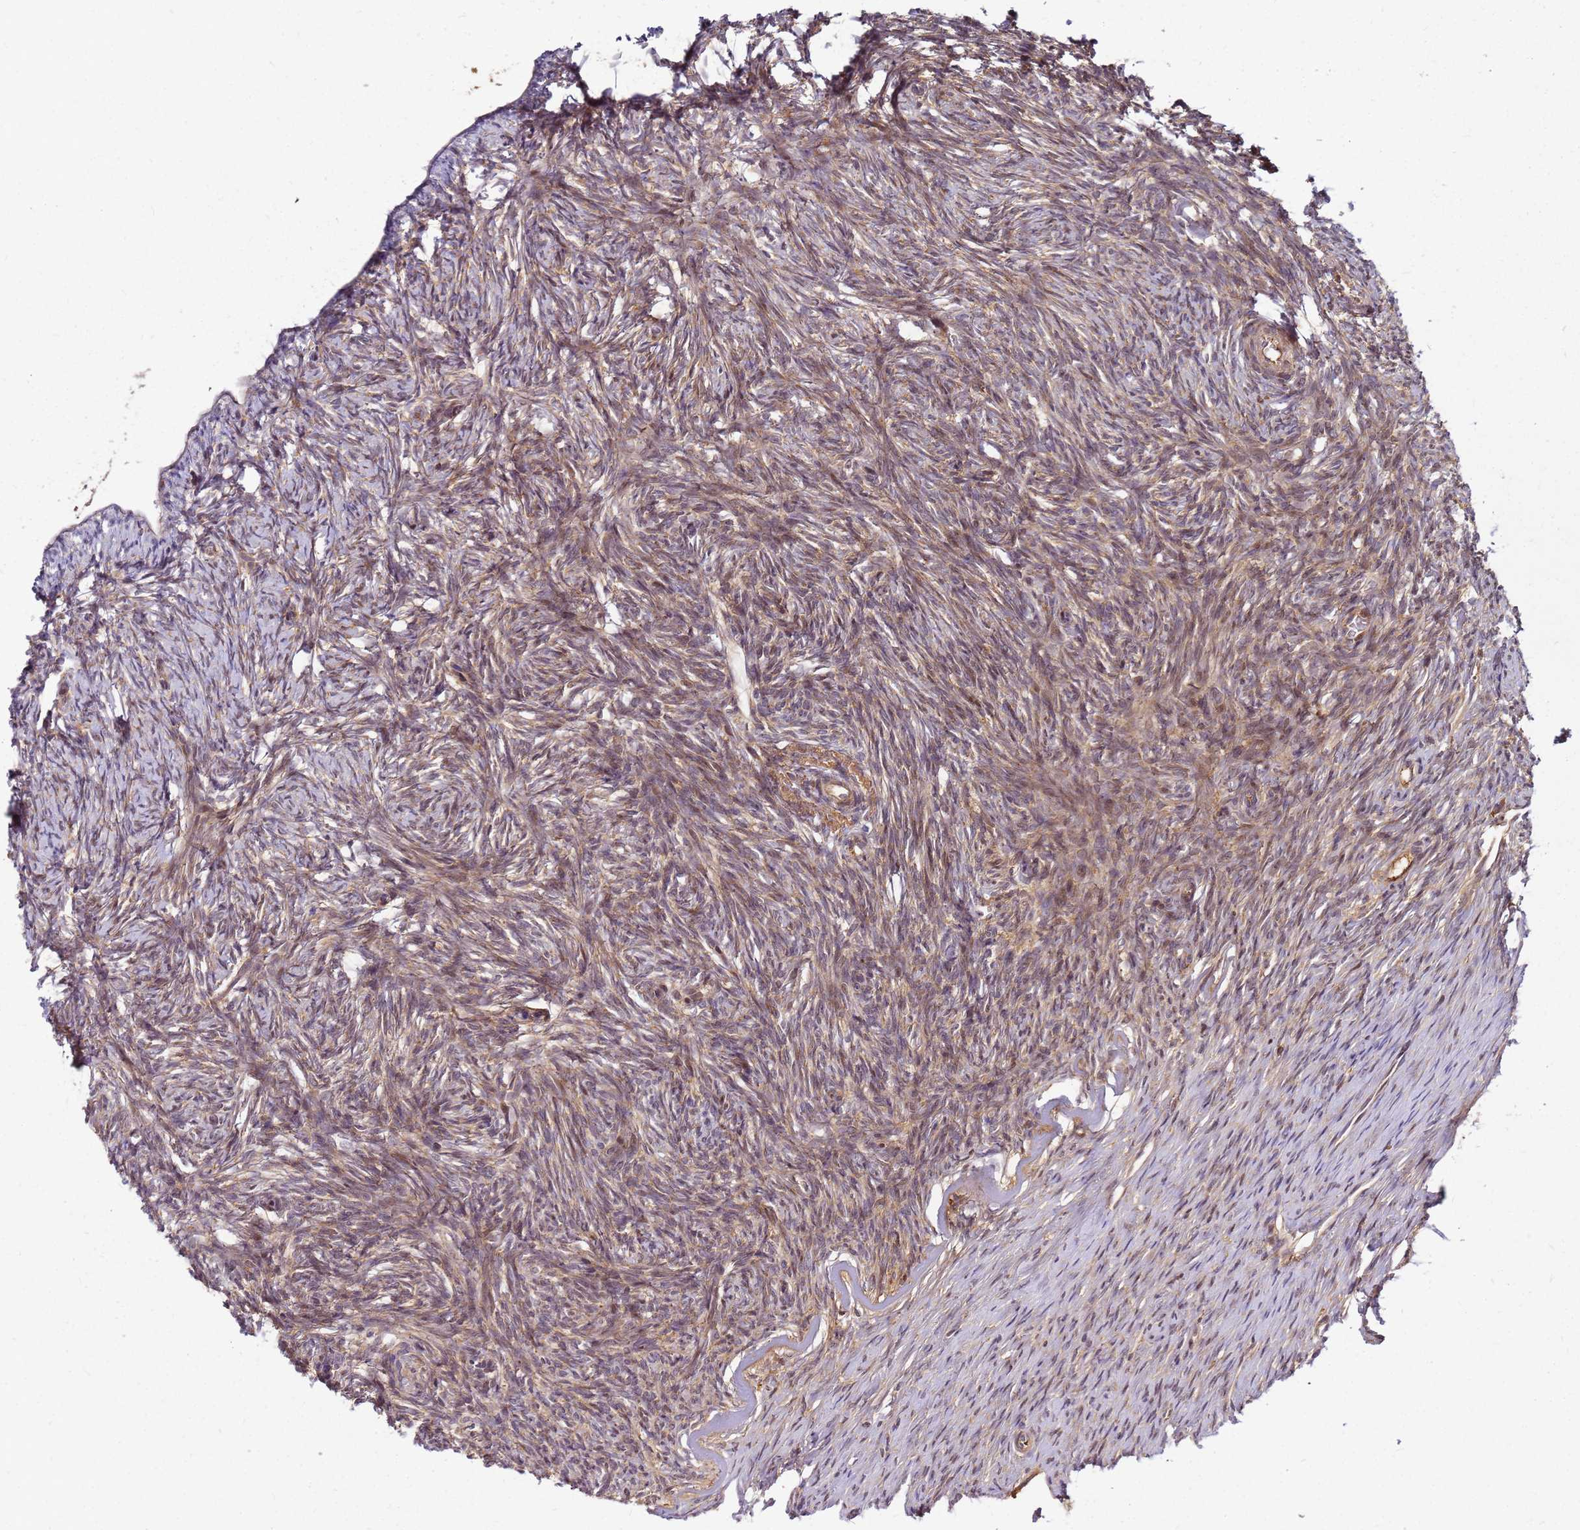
{"staining": {"intensity": "moderate", "quantity": ">75%", "location": "cytoplasmic/membranous"}, "tissue": "ovary", "cell_type": "Ovarian stroma cells", "image_type": "normal", "snomed": [{"axis": "morphology", "description": "Normal tissue, NOS"}, {"axis": "topography", "description": "Ovary"}], "caption": "This is a photomicrograph of immunohistochemistry (IHC) staining of normal ovary, which shows moderate positivity in the cytoplasmic/membranous of ovarian stroma cells.", "gene": "CCDC159", "patient": {"sex": "female", "age": 51}}